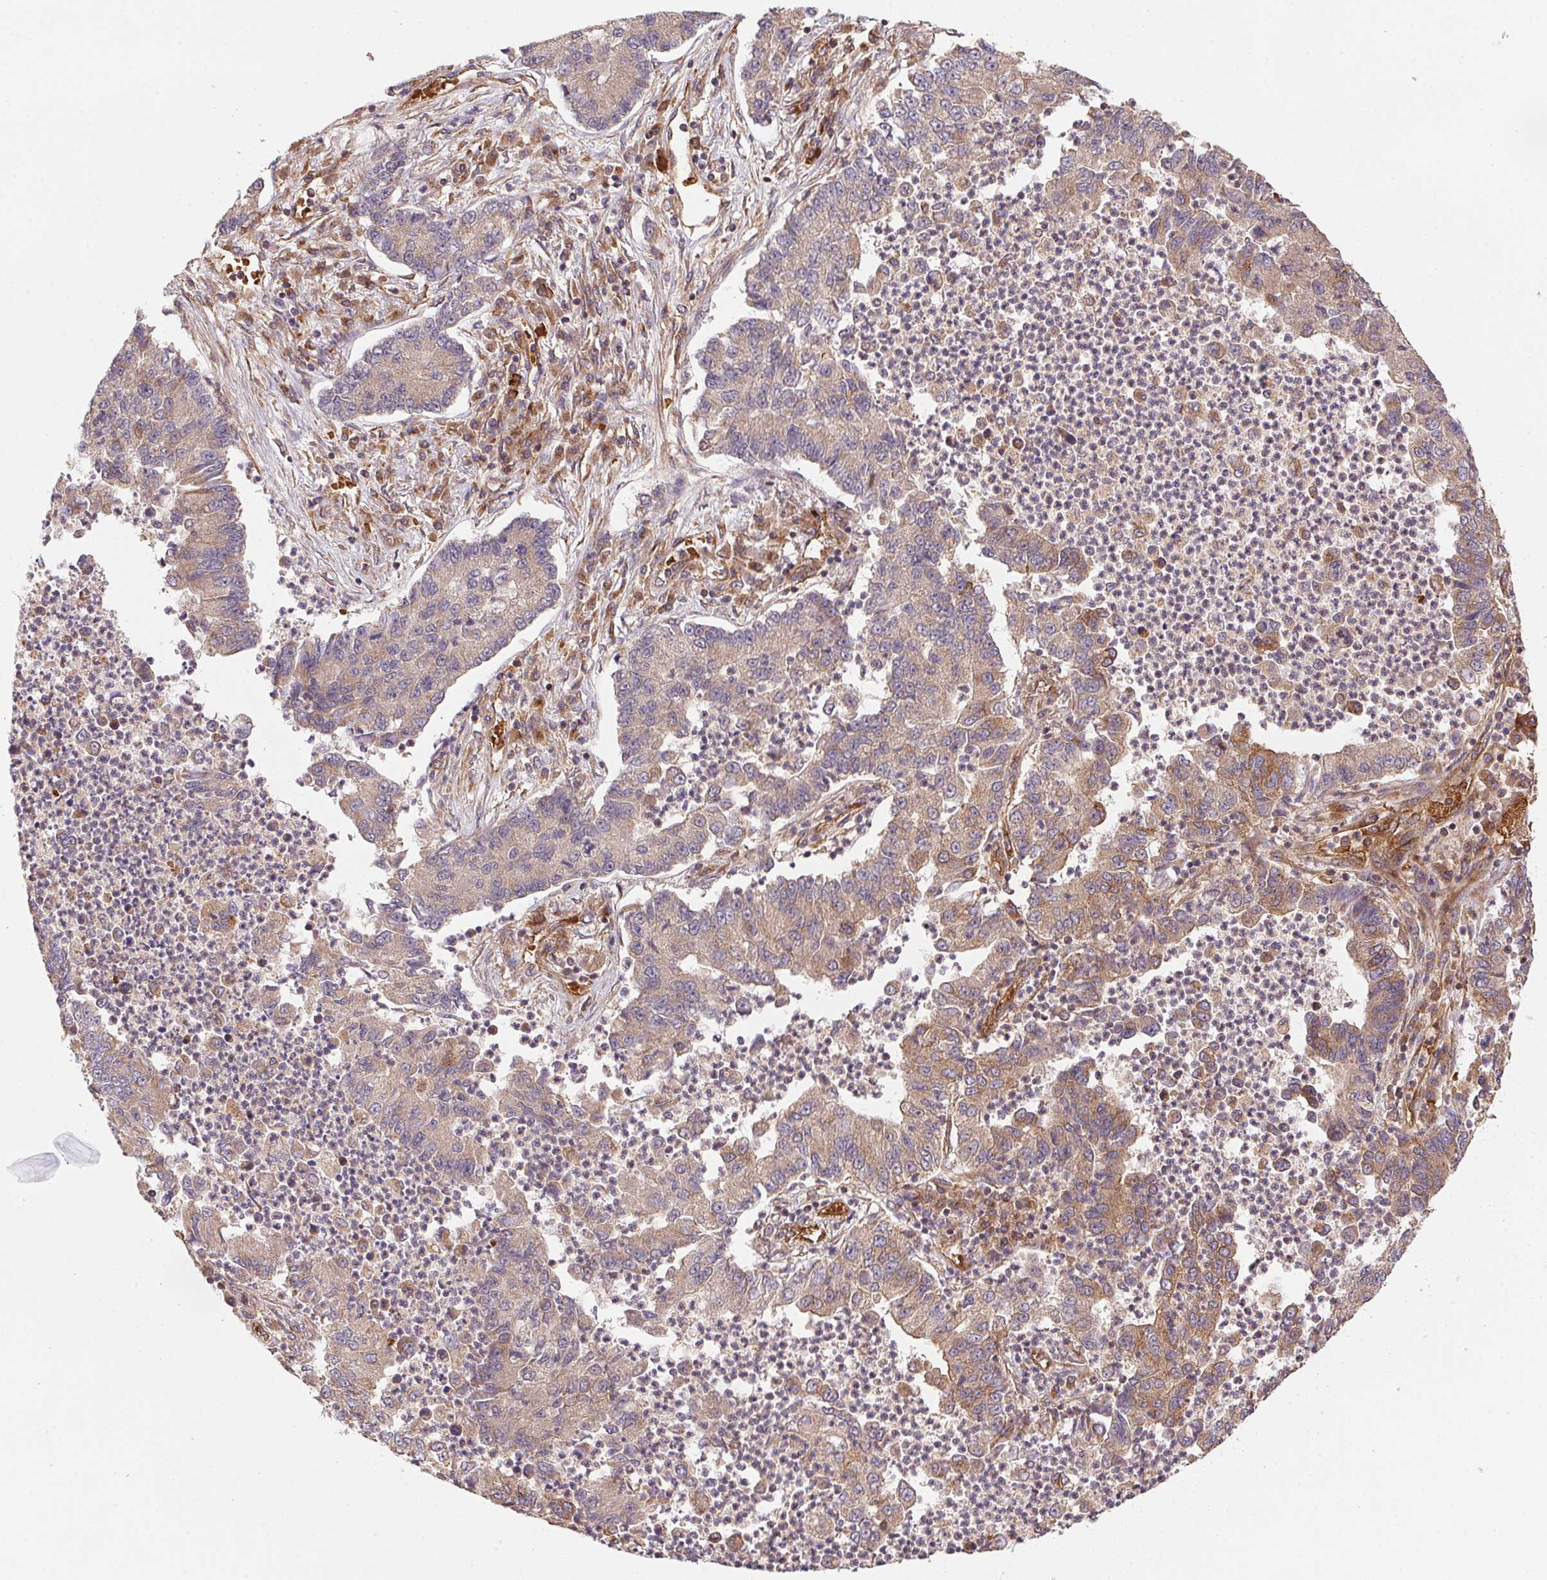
{"staining": {"intensity": "weak", "quantity": "25%-75%", "location": "cytoplasmic/membranous"}, "tissue": "lung cancer", "cell_type": "Tumor cells", "image_type": "cancer", "snomed": [{"axis": "morphology", "description": "Adenocarcinoma, NOS"}, {"axis": "topography", "description": "Lung"}], "caption": "A brown stain labels weak cytoplasmic/membranous positivity of a protein in lung cancer tumor cells. (brown staining indicates protein expression, while blue staining denotes nuclei).", "gene": "USE1", "patient": {"sex": "female", "age": 57}}